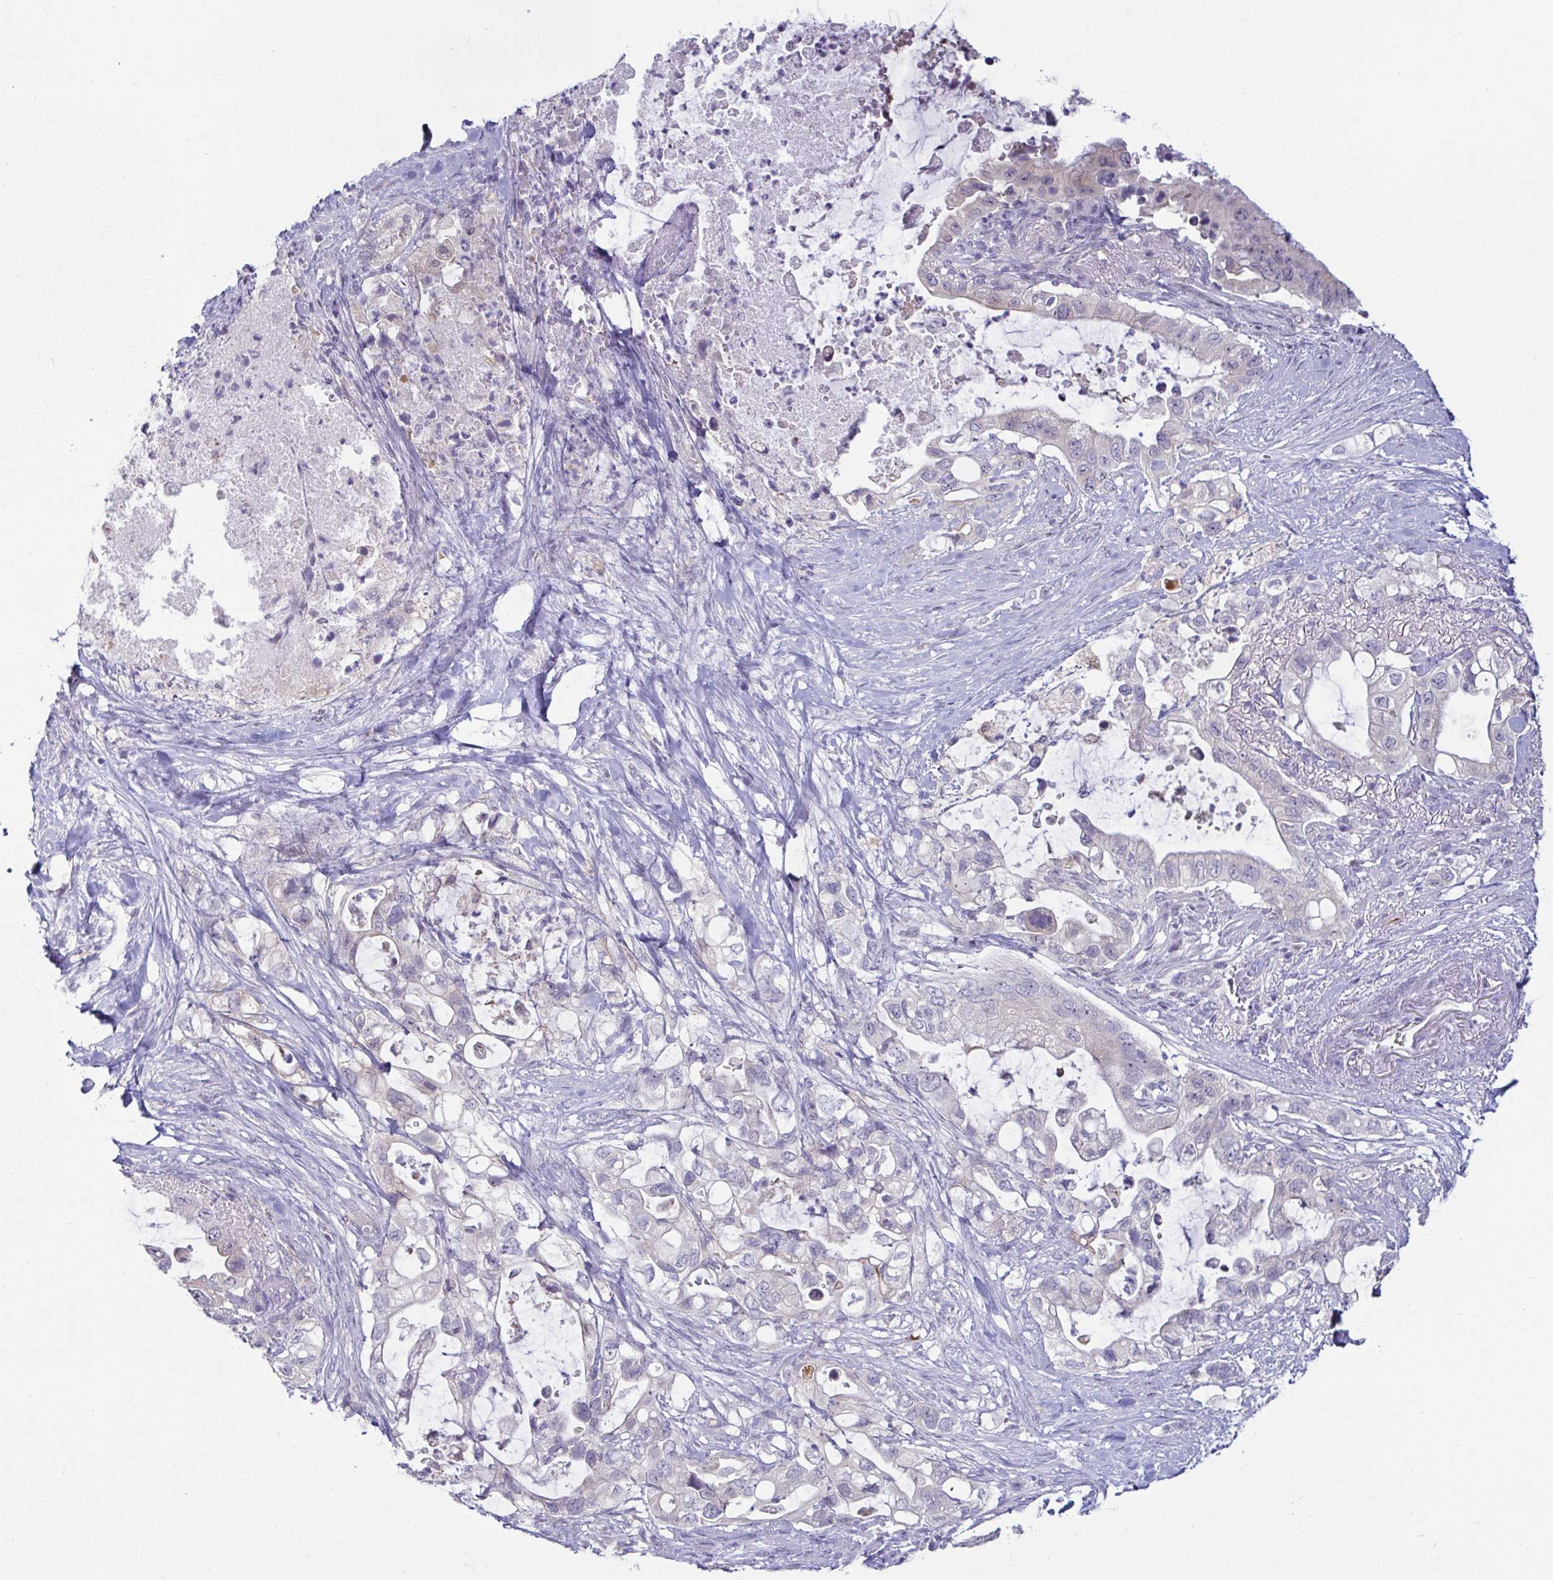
{"staining": {"intensity": "negative", "quantity": "none", "location": "none"}, "tissue": "pancreatic cancer", "cell_type": "Tumor cells", "image_type": "cancer", "snomed": [{"axis": "morphology", "description": "Adenocarcinoma, NOS"}, {"axis": "topography", "description": "Pancreas"}], "caption": "This photomicrograph is of pancreatic cancer (adenocarcinoma) stained with immunohistochemistry to label a protein in brown with the nuclei are counter-stained blue. There is no positivity in tumor cells. The staining is performed using DAB brown chromogen with nuclei counter-stained in using hematoxylin.", "gene": "GSTM1", "patient": {"sex": "female", "age": 72}}